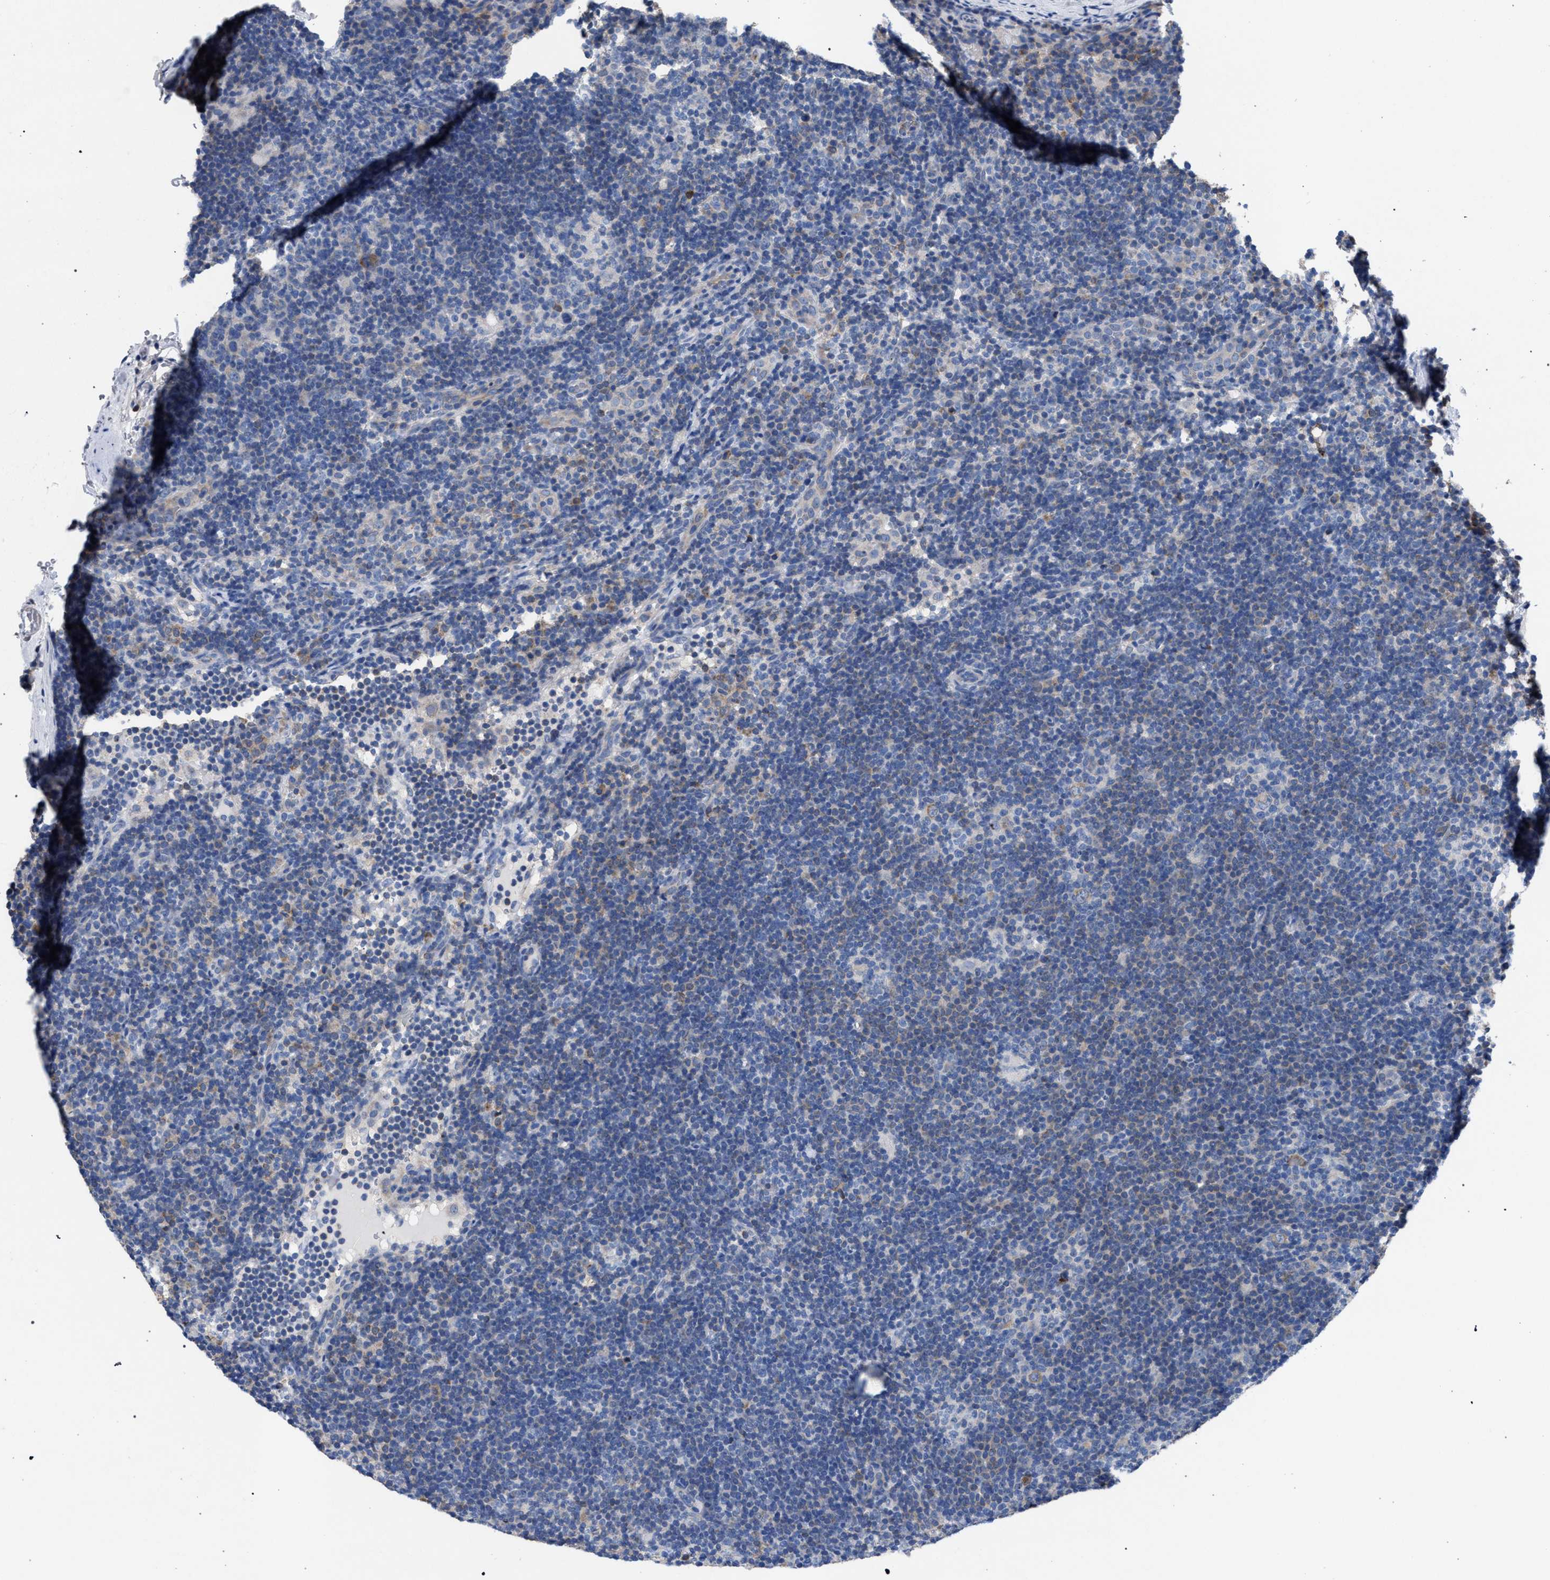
{"staining": {"intensity": "negative", "quantity": "none", "location": "none"}, "tissue": "lymphoma", "cell_type": "Tumor cells", "image_type": "cancer", "snomed": [{"axis": "morphology", "description": "Hodgkin's disease, NOS"}, {"axis": "topography", "description": "Lymph node"}], "caption": "The histopathology image displays no staining of tumor cells in lymphoma.", "gene": "CRYZ", "patient": {"sex": "female", "age": 57}}